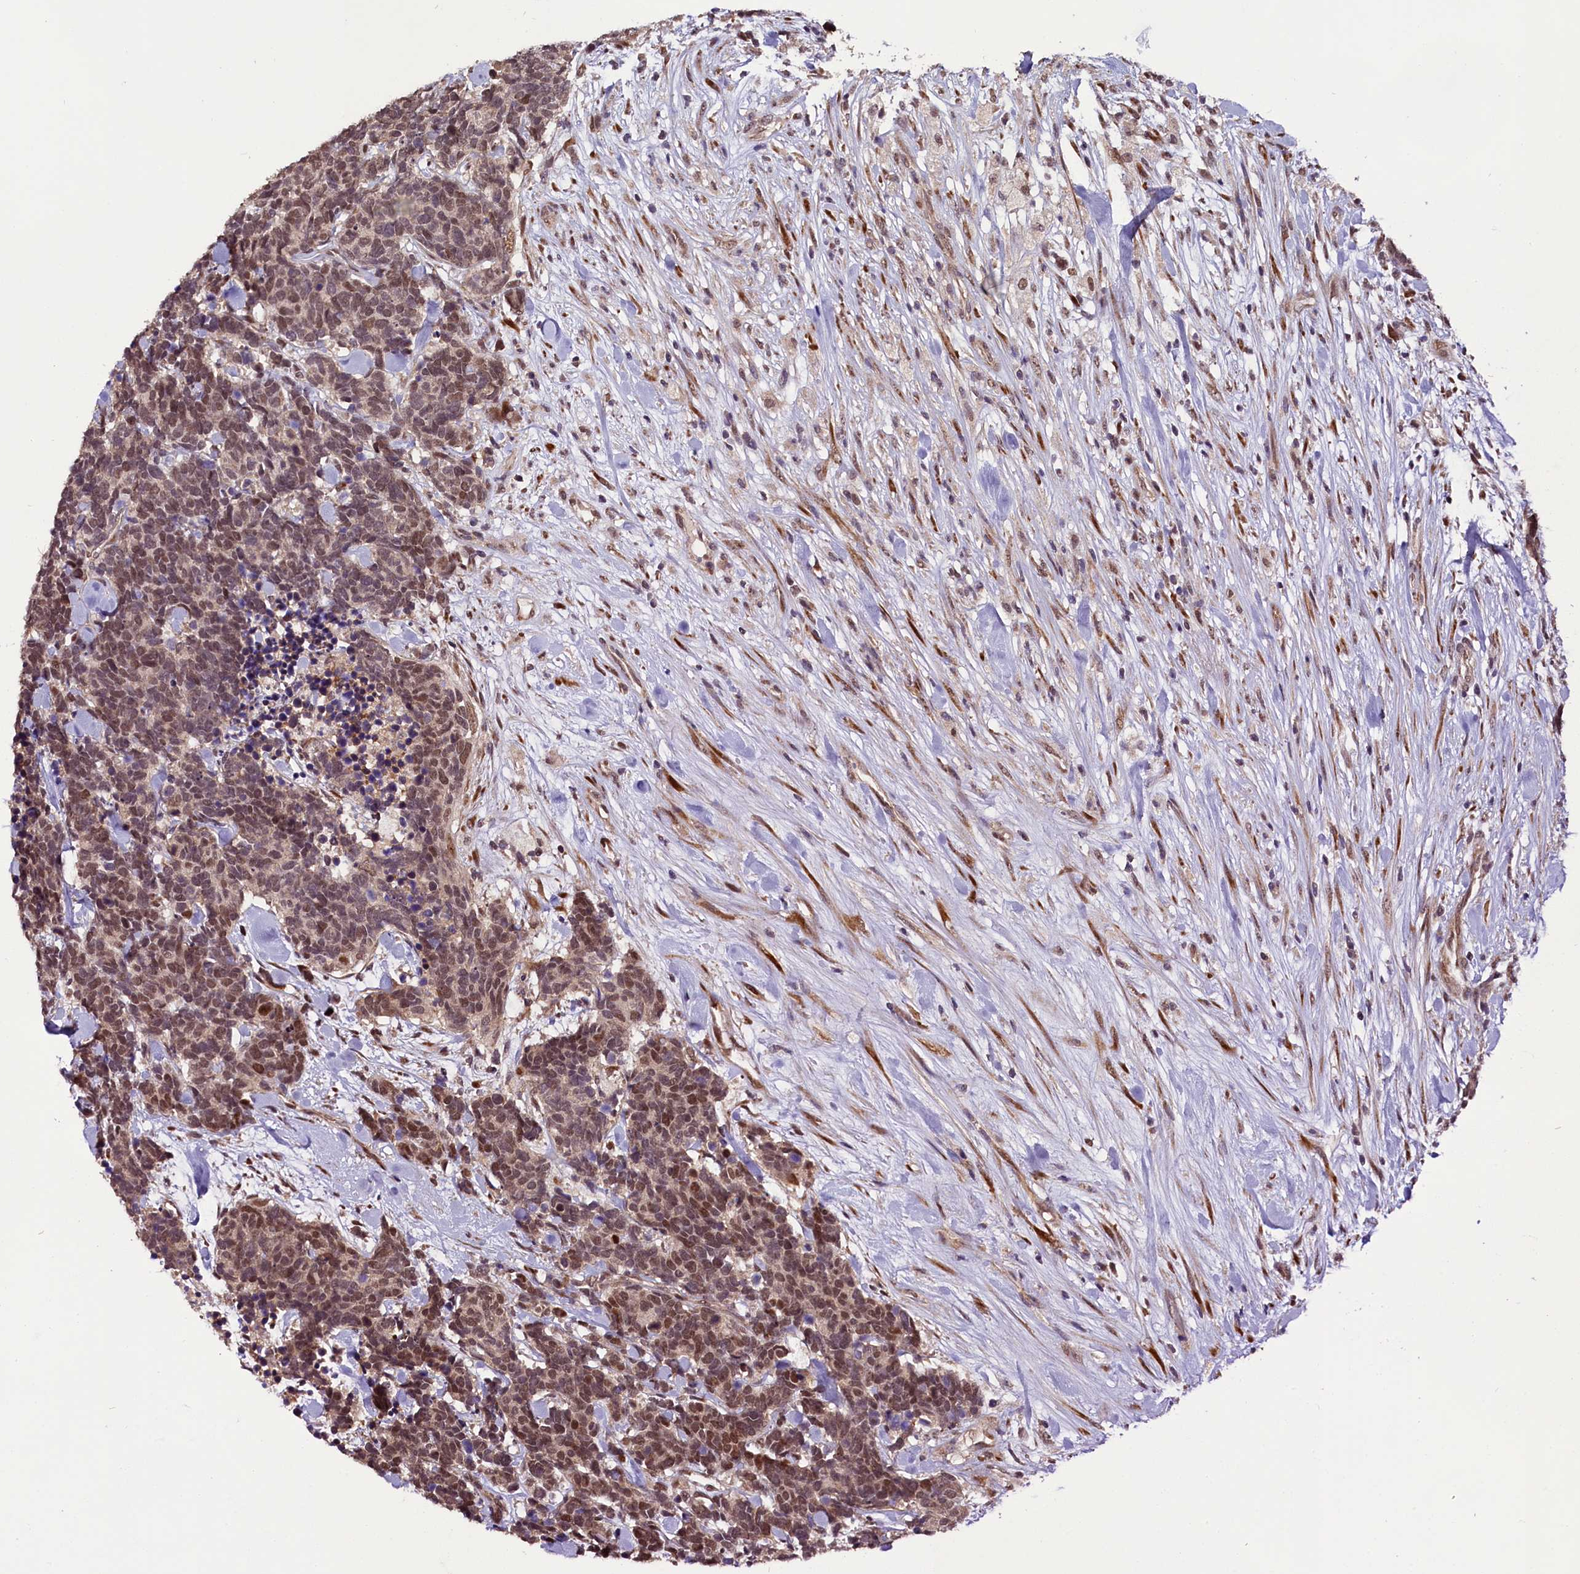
{"staining": {"intensity": "moderate", "quantity": ">75%", "location": "nuclear"}, "tissue": "carcinoid", "cell_type": "Tumor cells", "image_type": "cancer", "snomed": [{"axis": "morphology", "description": "Carcinoma, NOS"}, {"axis": "morphology", "description": "Carcinoid, malignant, NOS"}, {"axis": "topography", "description": "Prostate"}], "caption": "Carcinoid stained with IHC shows moderate nuclear expression in approximately >75% of tumor cells.", "gene": "RPUSD2", "patient": {"sex": "male", "age": 57}}